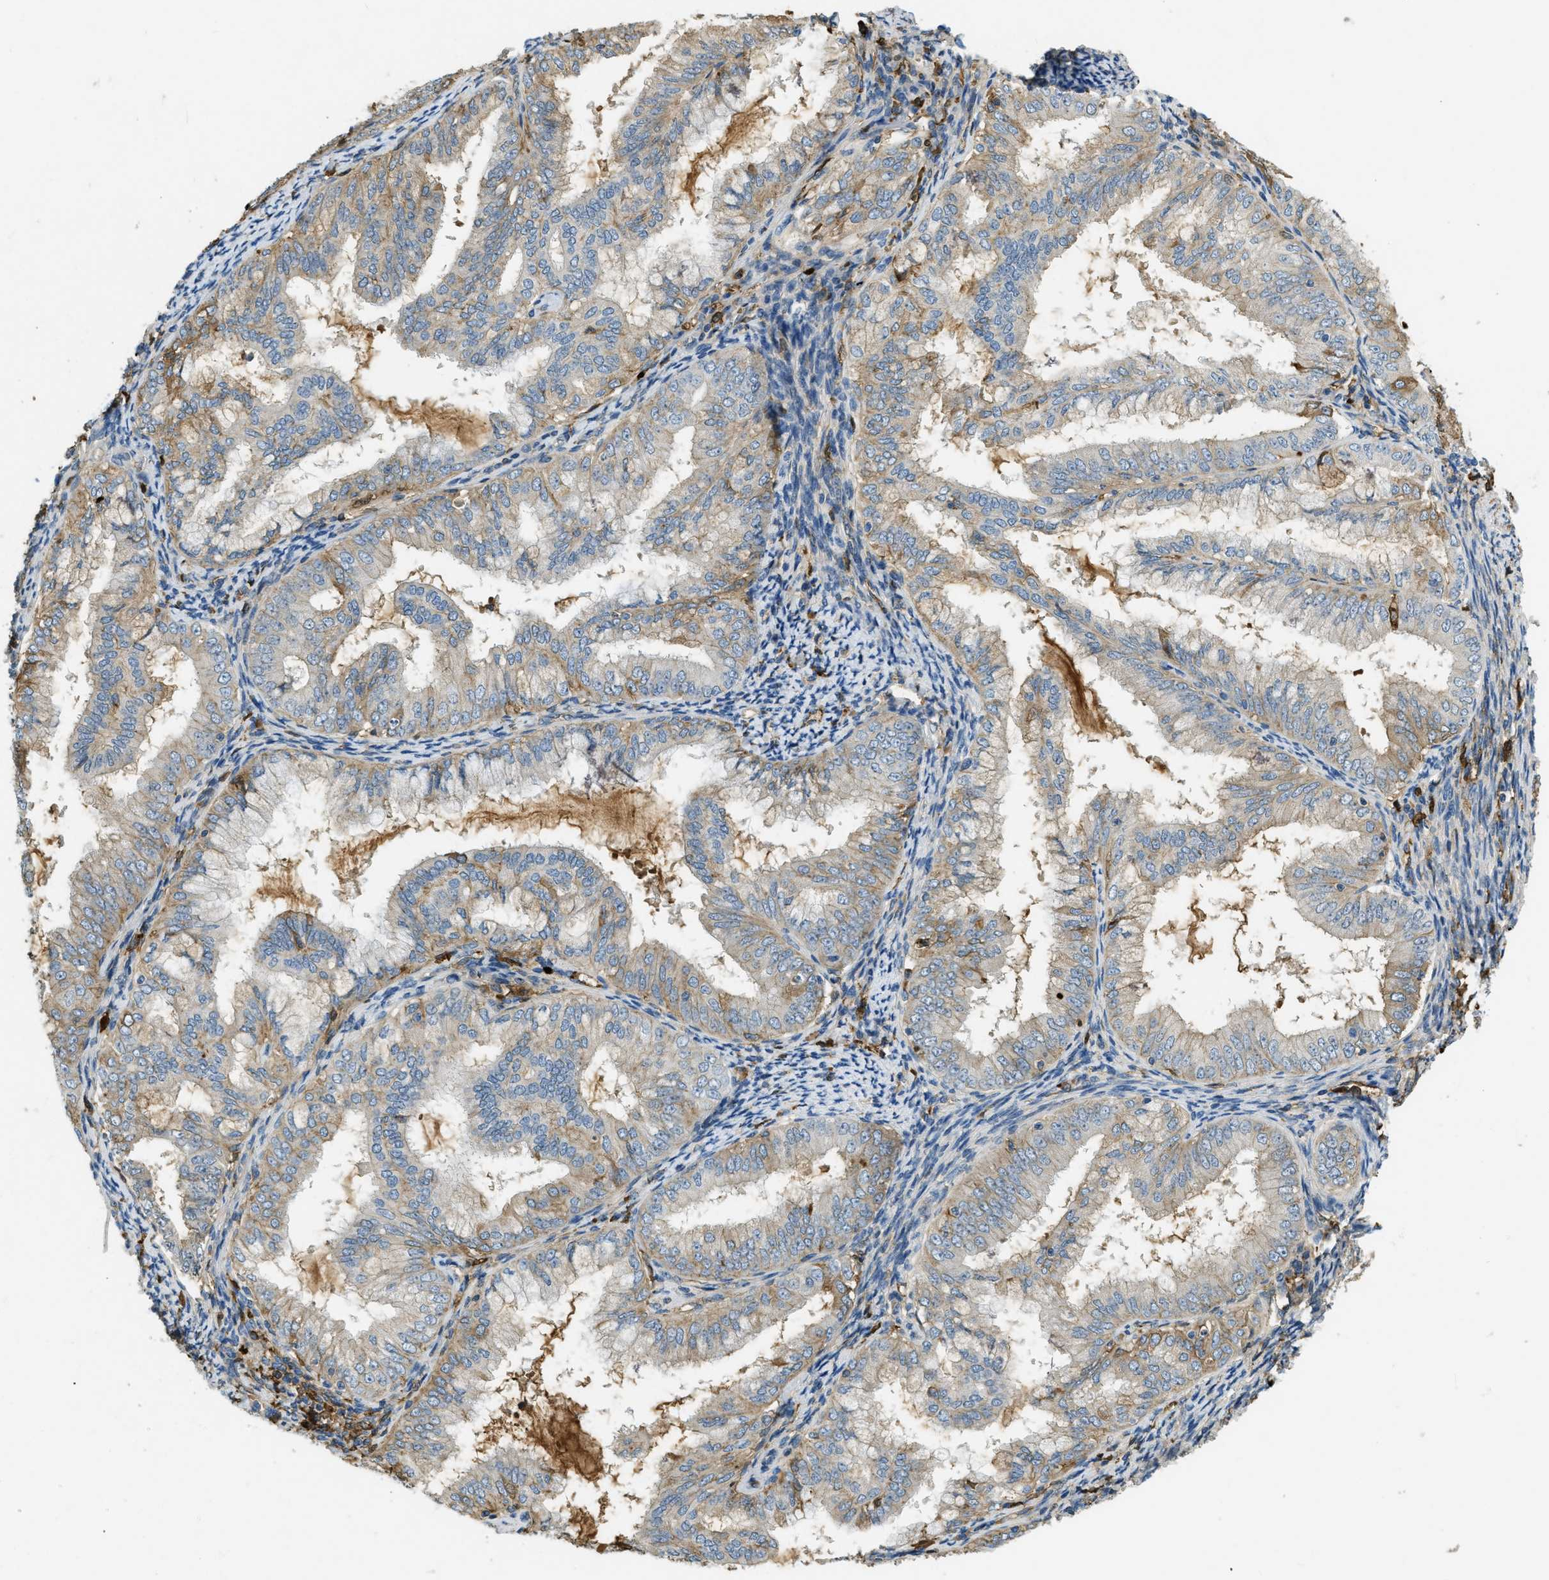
{"staining": {"intensity": "weak", "quantity": "<25%", "location": "cytoplasmic/membranous"}, "tissue": "endometrial cancer", "cell_type": "Tumor cells", "image_type": "cancer", "snomed": [{"axis": "morphology", "description": "Adenocarcinoma, NOS"}, {"axis": "topography", "description": "Endometrium"}], "caption": "Histopathology image shows no significant protein expression in tumor cells of endometrial cancer. (Immunohistochemistry, brightfield microscopy, high magnification).", "gene": "PRTN3", "patient": {"sex": "female", "age": 63}}